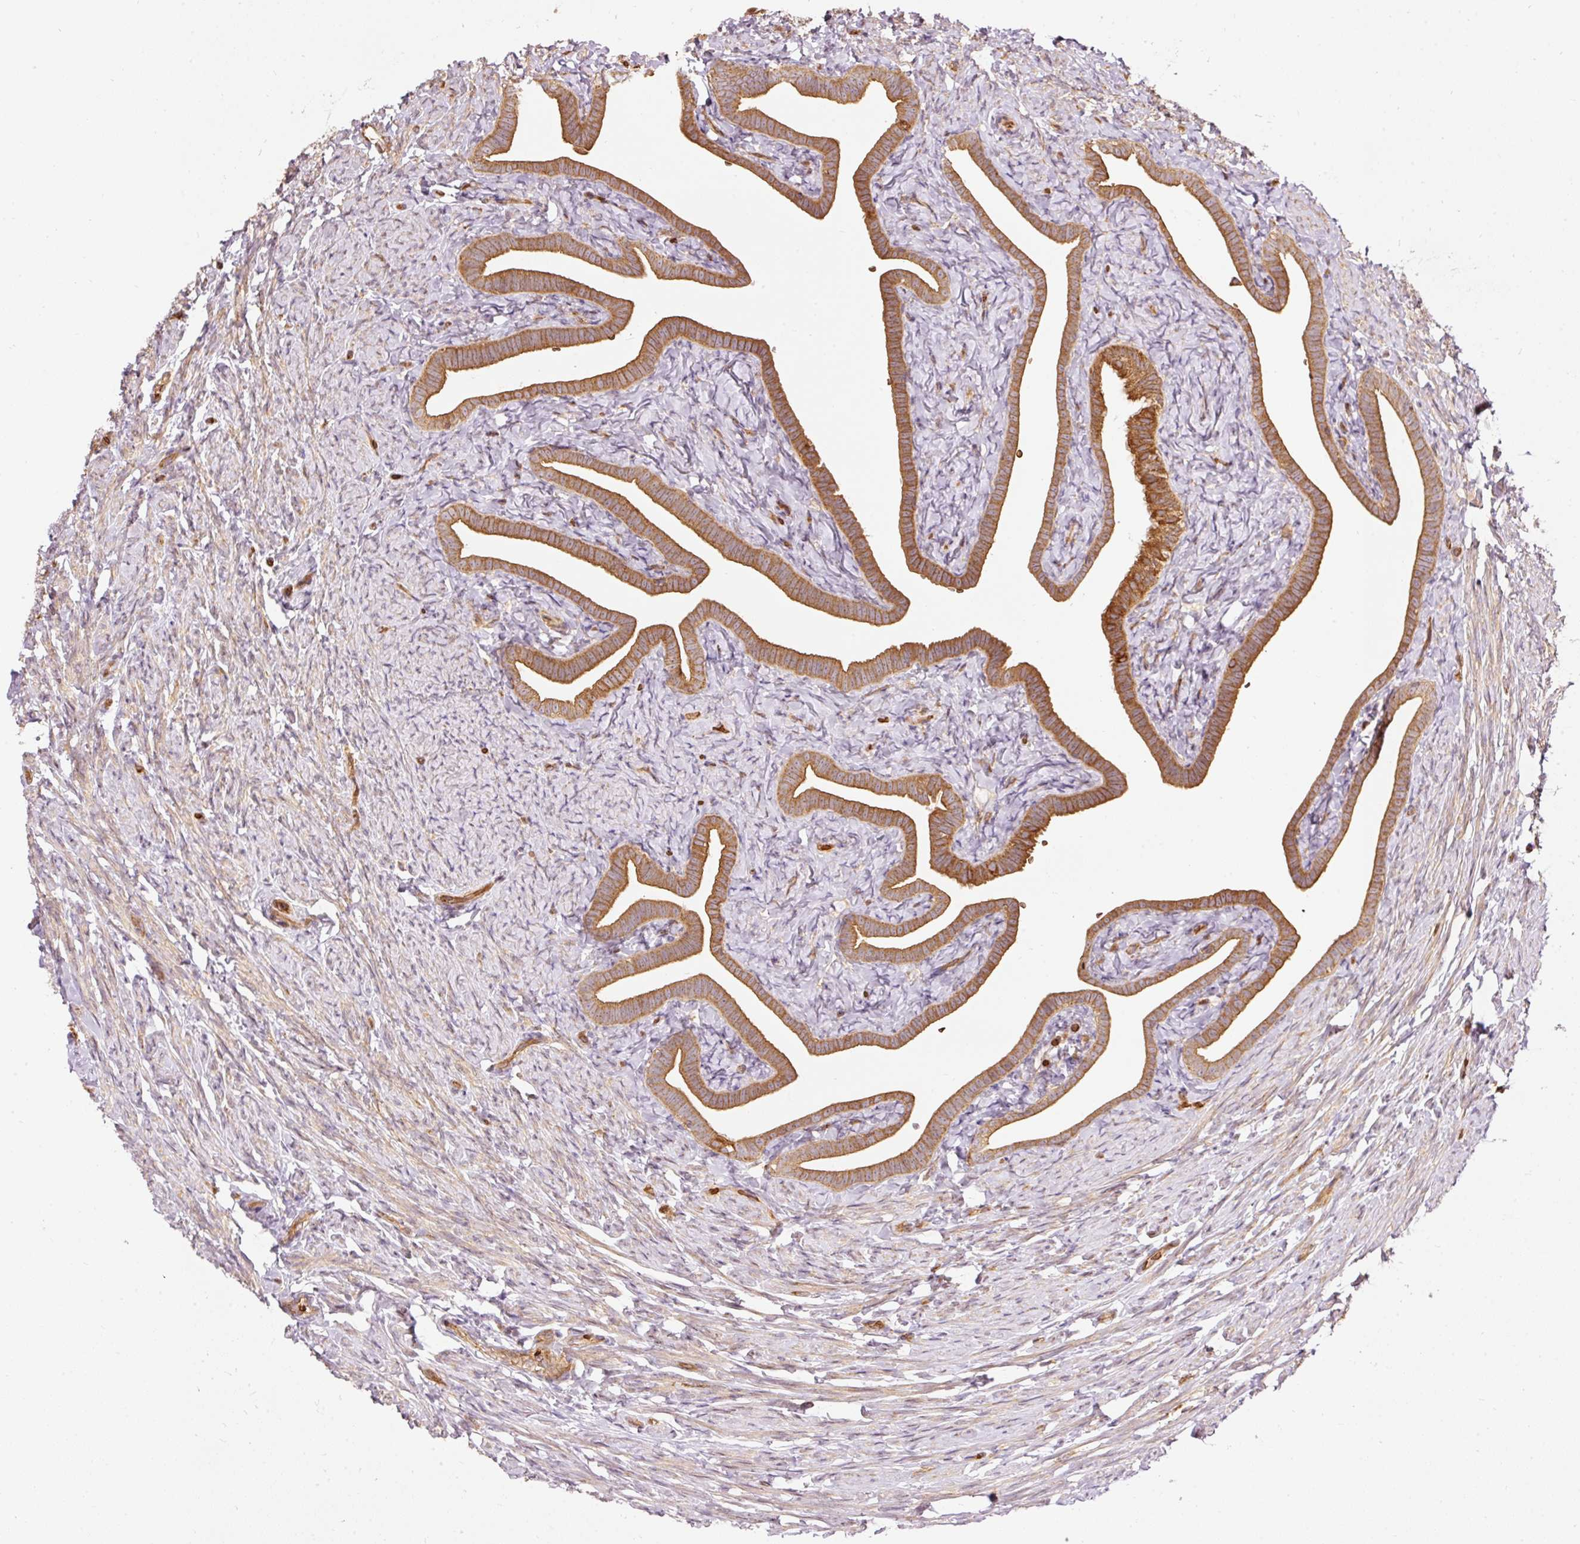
{"staining": {"intensity": "strong", "quantity": ">75%", "location": "cytoplasmic/membranous"}, "tissue": "fallopian tube", "cell_type": "Glandular cells", "image_type": "normal", "snomed": [{"axis": "morphology", "description": "Normal tissue, NOS"}, {"axis": "topography", "description": "Fallopian tube"}], "caption": "Fallopian tube stained with IHC reveals strong cytoplasmic/membranous positivity in about >75% of glandular cells. (IHC, brightfield microscopy, high magnification).", "gene": "ADCY4", "patient": {"sex": "female", "age": 69}}